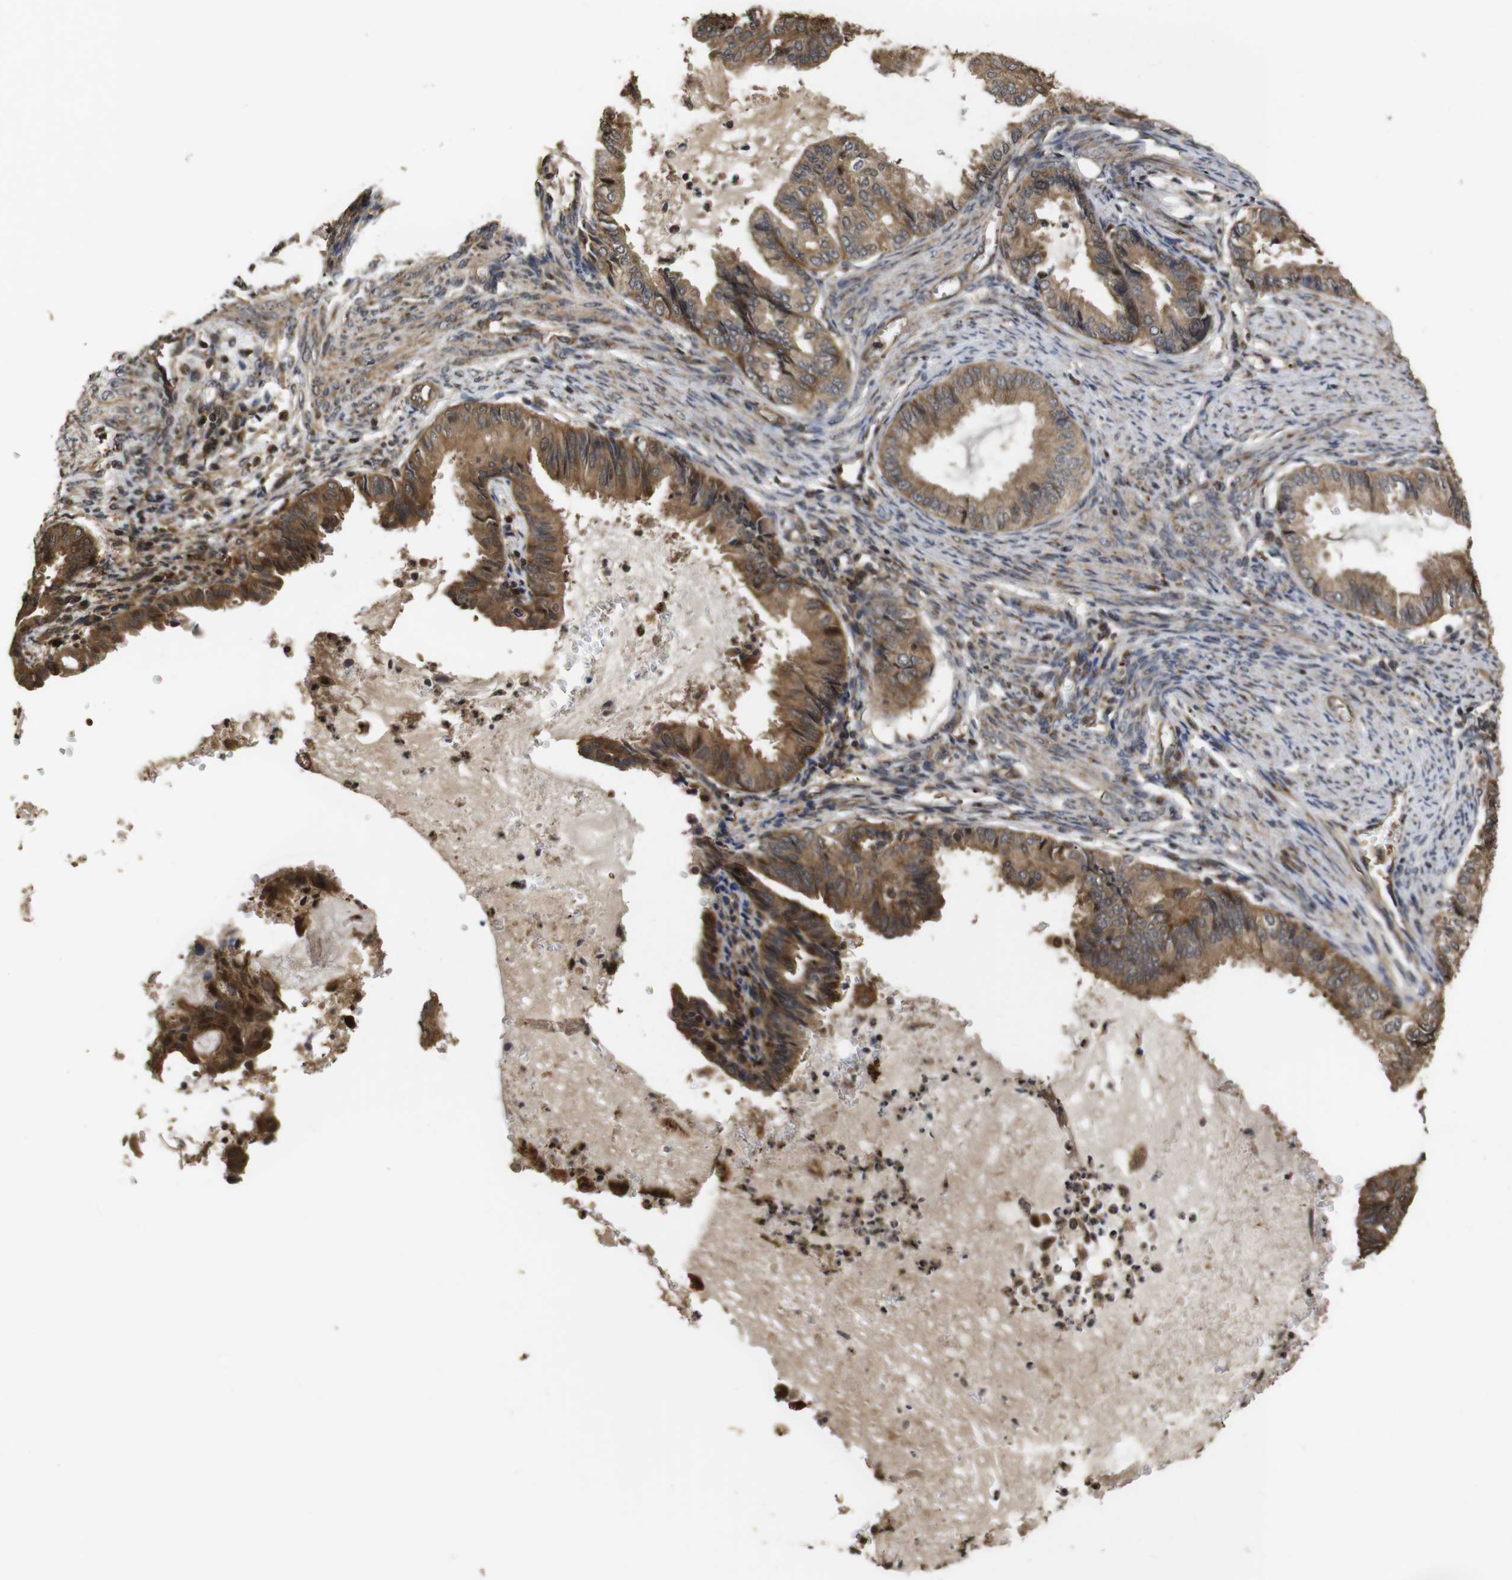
{"staining": {"intensity": "moderate", "quantity": ">75%", "location": "cytoplasmic/membranous"}, "tissue": "endometrial cancer", "cell_type": "Tumor cells", "image_type": "cancer", "snomed": [{"axis": "morphology", "description": "Adenocarcinoma, NOS"}, {"axis": "topography", "description": "Endometrium"}], "caption": "Protein positivity by IHC reveals moderate cytoplasmic/membranous staining in approximately >75% of tumor cells in endometrial cancer (adenocarcinoma).", "gene": "PTPN14", "patient": {"sex": "female", "age": 86}}